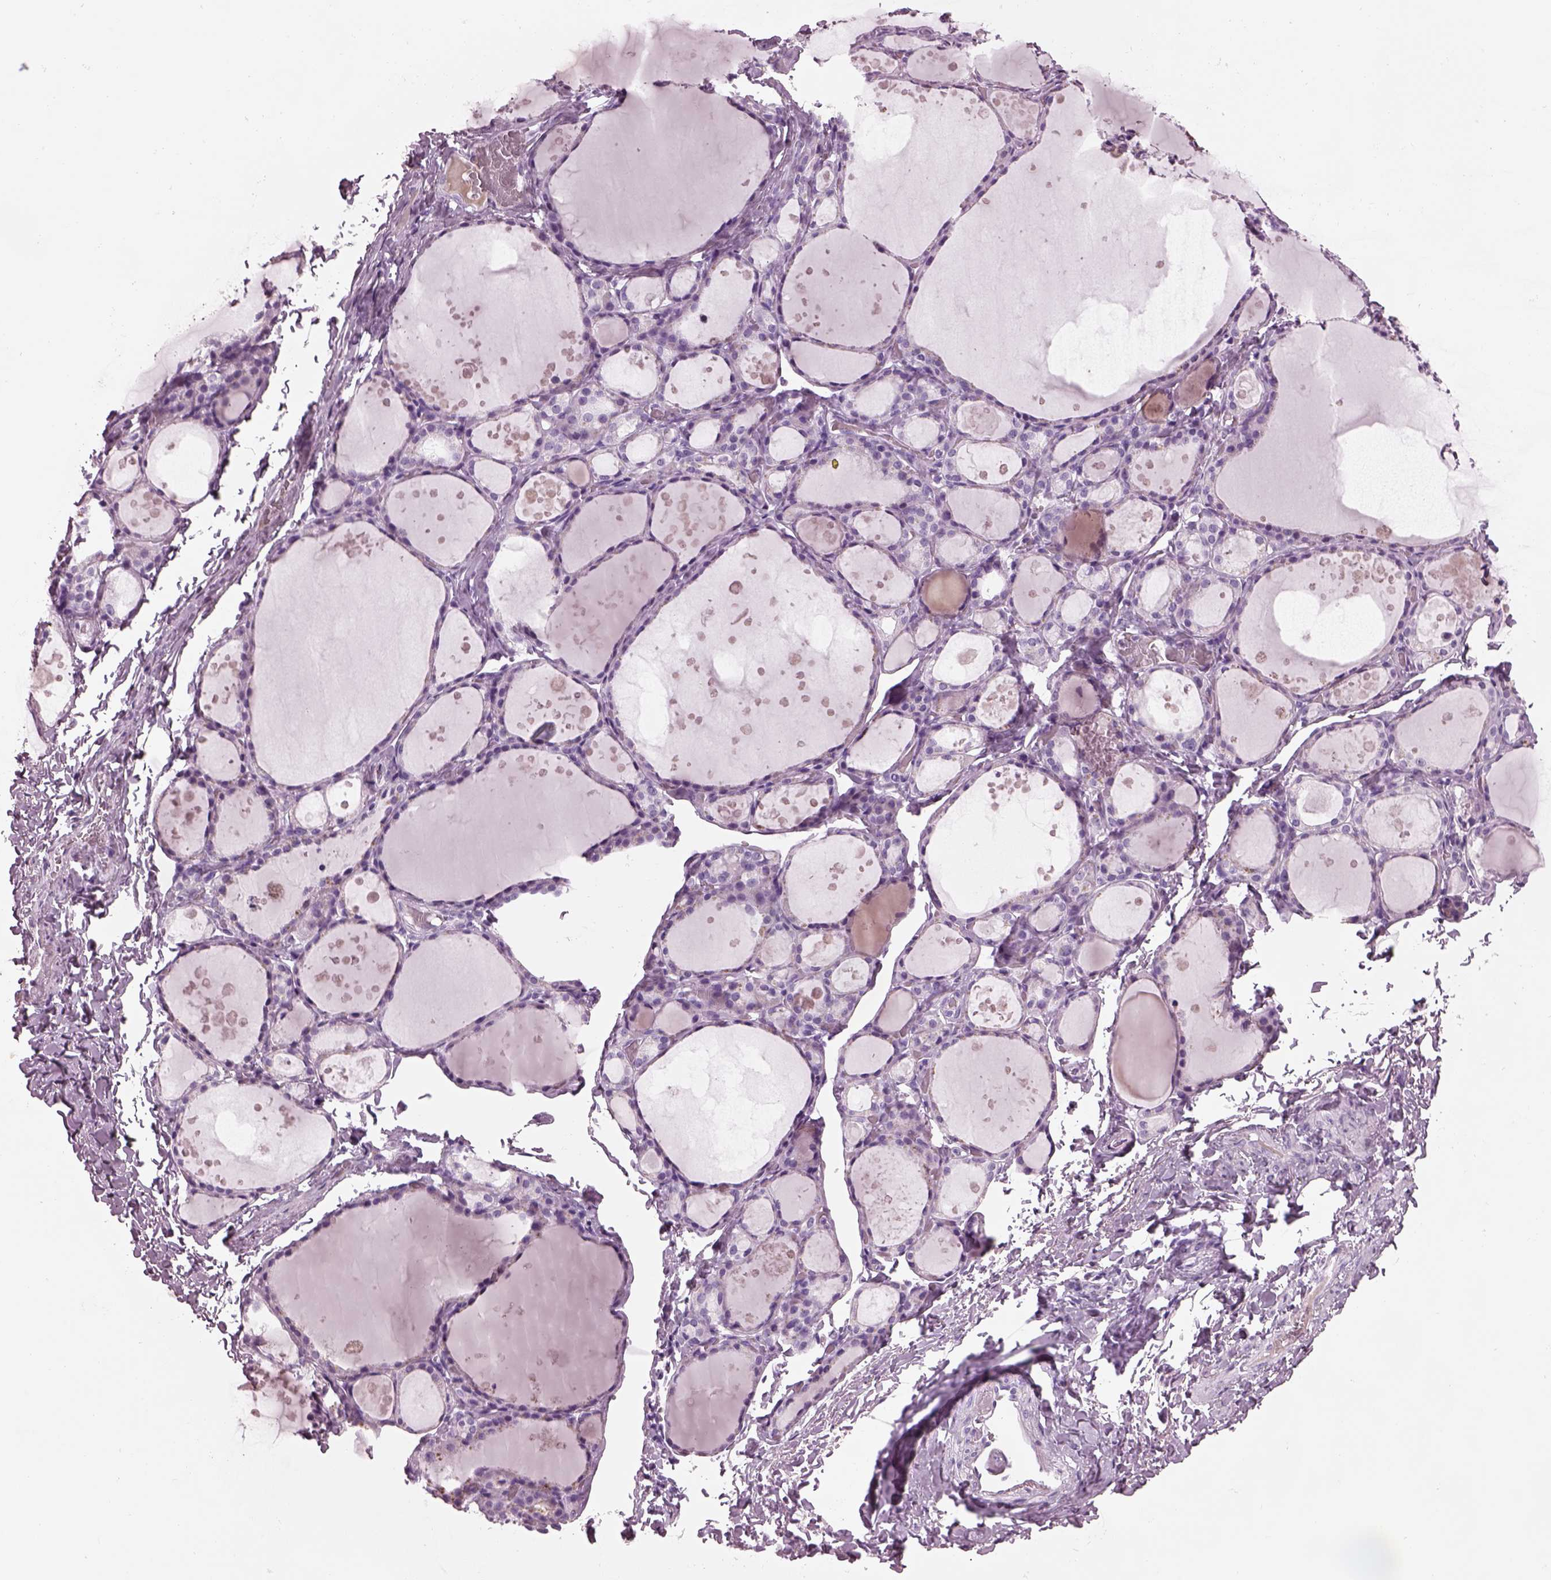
{"staining": {"intensity": "negative", "quantity": "none", "location": "none"}, "tissue": "thyroid gland", "cell_type": "Glandular cells", "image_type": "normal", "snomed": [{"axis": "morphology", "description": "Normal tissue, NOS"}, {"axis": "topography", "description": "Thyroid gland"}], "caption": "Immunohistochemical staining of unremarkable thyroid gland demonstrates no significant expression in glandular cells.", "gene": "KRTAP3", "patient": {"sex": "male", "age": 68}}